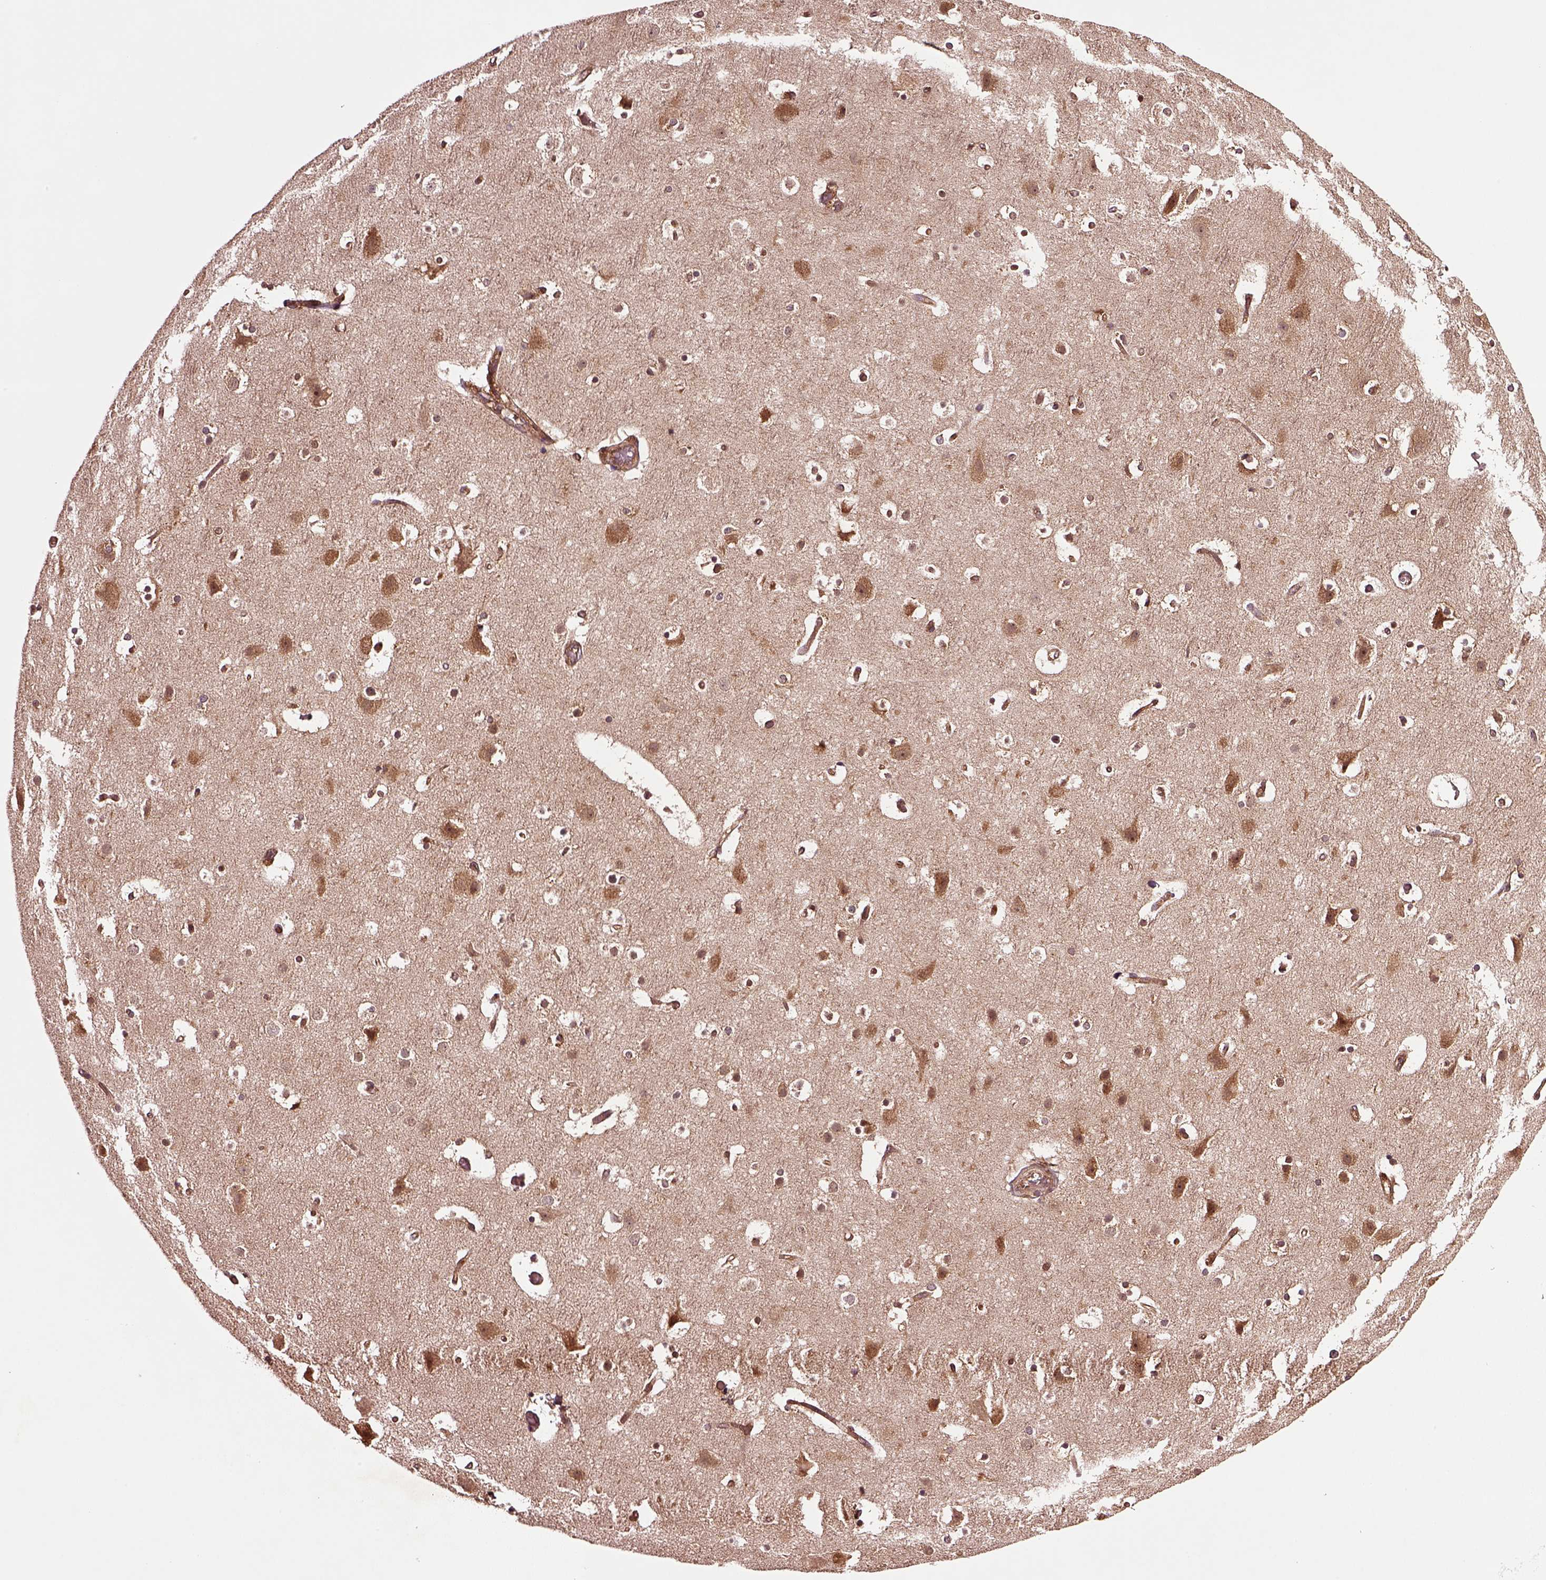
{"staining": {"intensity": "moderate", "quantity": "<25%", "location": "cytoplasmic/membranous"}, "tissue": "cerebral cortex", "cell_type": "Endothelial cells", "image_type": "normal", "snomed": [{"axis": "morphology", "description": "Normal tissue, NOS"}, {"axis": "topography", "description": "Cerebral cortex"}], "caption": "Immunohistochemical staining of unremarkable cerebral cortex exhibits <25% levels of moderate cytoplasmic/membranous protein staining in approximately <25% of endothelial cells. Nuclei are stained in blue.", "gene": "WASHC2A", "patient": {"sex": "female", "age": 52}}